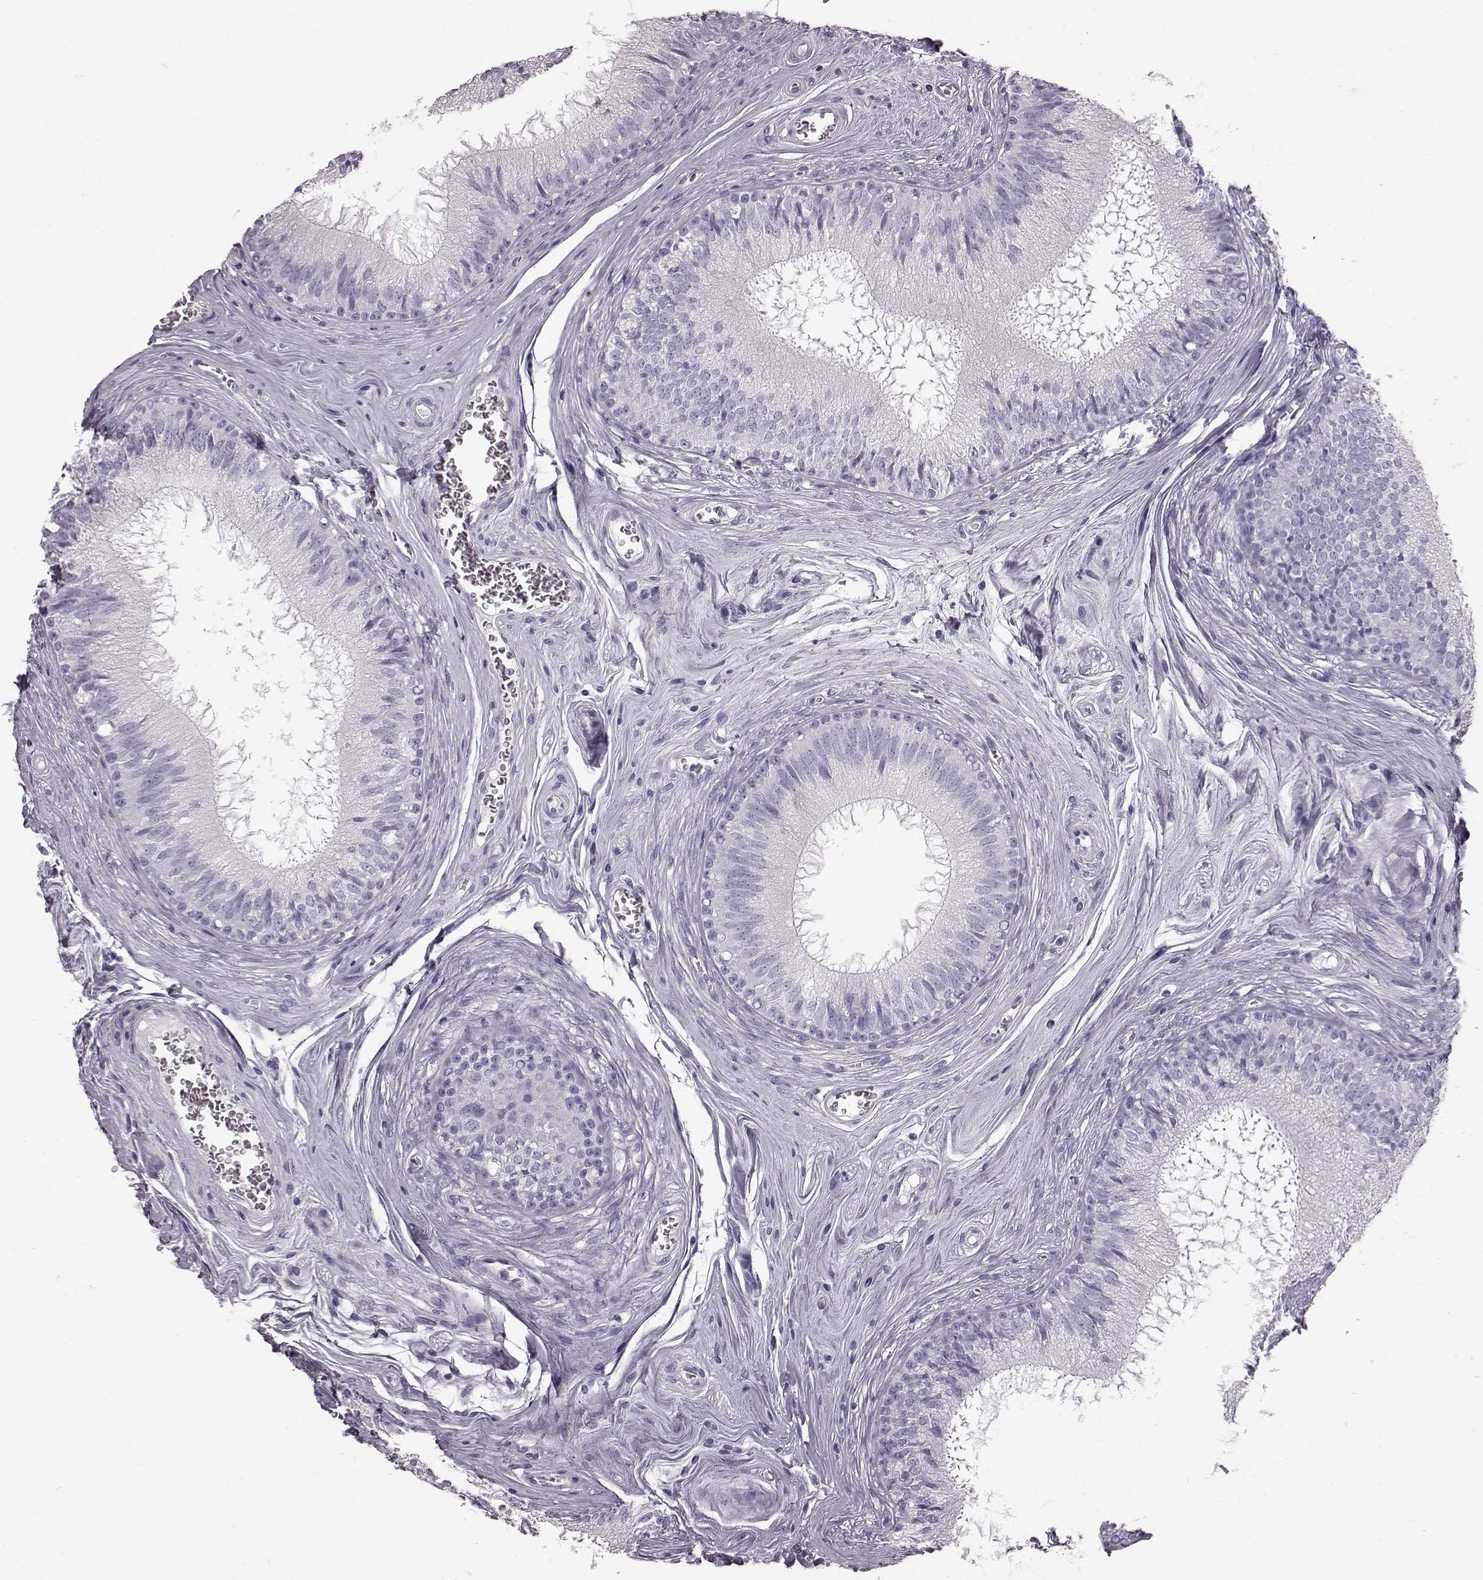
{"staining": {"intensity": "negative", "quantity": "none", "location": "none"}, "tissue": "epididymis", "cell_type": "Glandular cells", "image_type": "normal", "snomed": [{"axis": "morphology", "description": "Normal tissue, NOS"}, {"axis": "topography", "description": "Epididymis"}], "caption": "Normal epididymis was stained to show a protein in brown. There is no significant positivity in glandular cells.", "gene": "TCHHL1", "patient": {"sex": "male", "age": 37}}